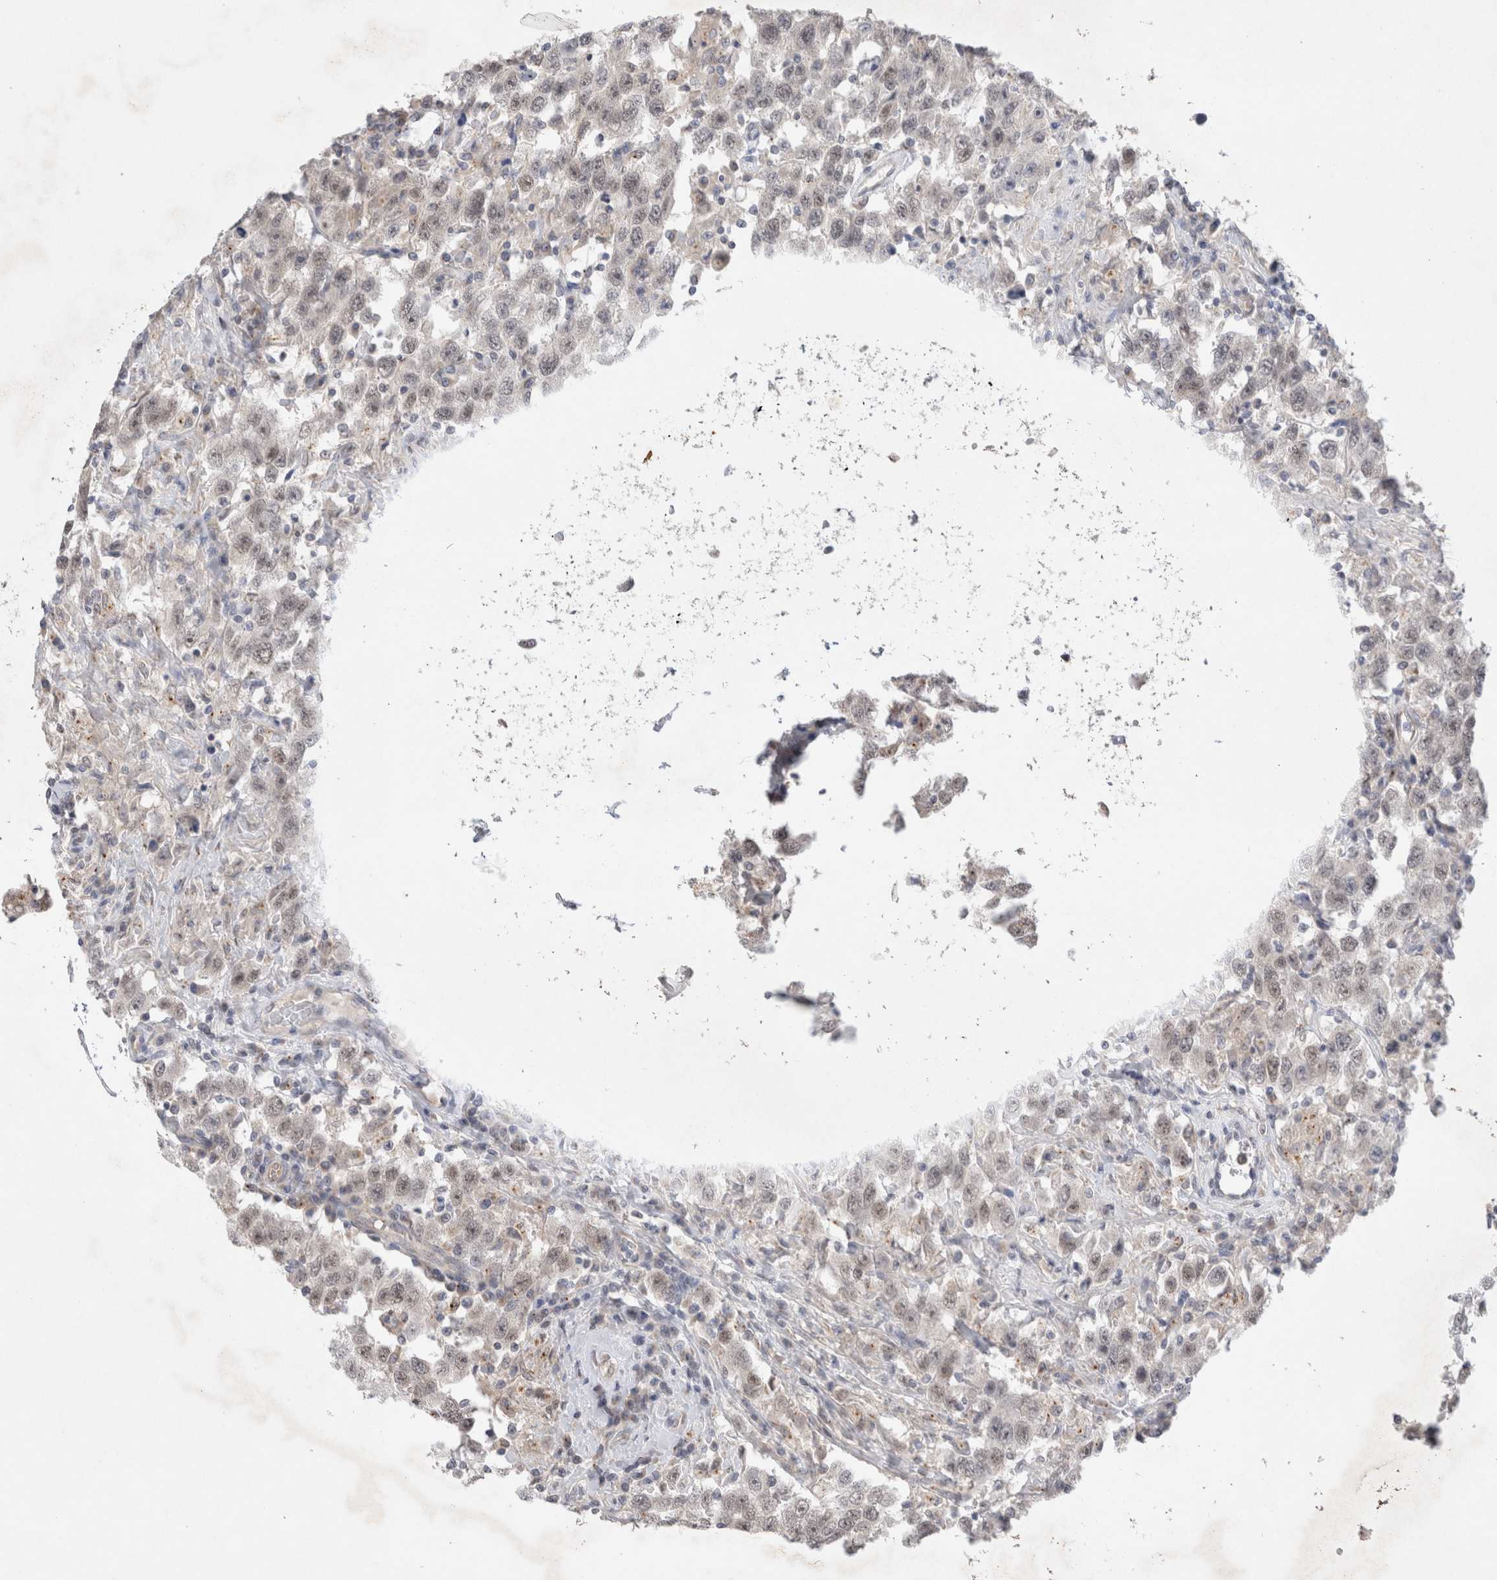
{"staining": {"intensity": "weak", "quantity": ">75%", "location": "nuclear"}, "tissue": "testis cancer", "cell_type": "Tumor cells", "image_type": "cancer", "snomed": [{"axis": "morphology", "description": "Seminoma, NOS"}, {"axis": "topography", "description": "Testis"}], "caption": "Testis cancer tissue reveals weak nuclear staining in about >75% of tumor cells Using DAB (brown) and hematoxylin (blue) stains, captured at high magnification using brightfield microscopy.", "gene": "BICD2", "patient": {"sex": "male", "age": 41}}